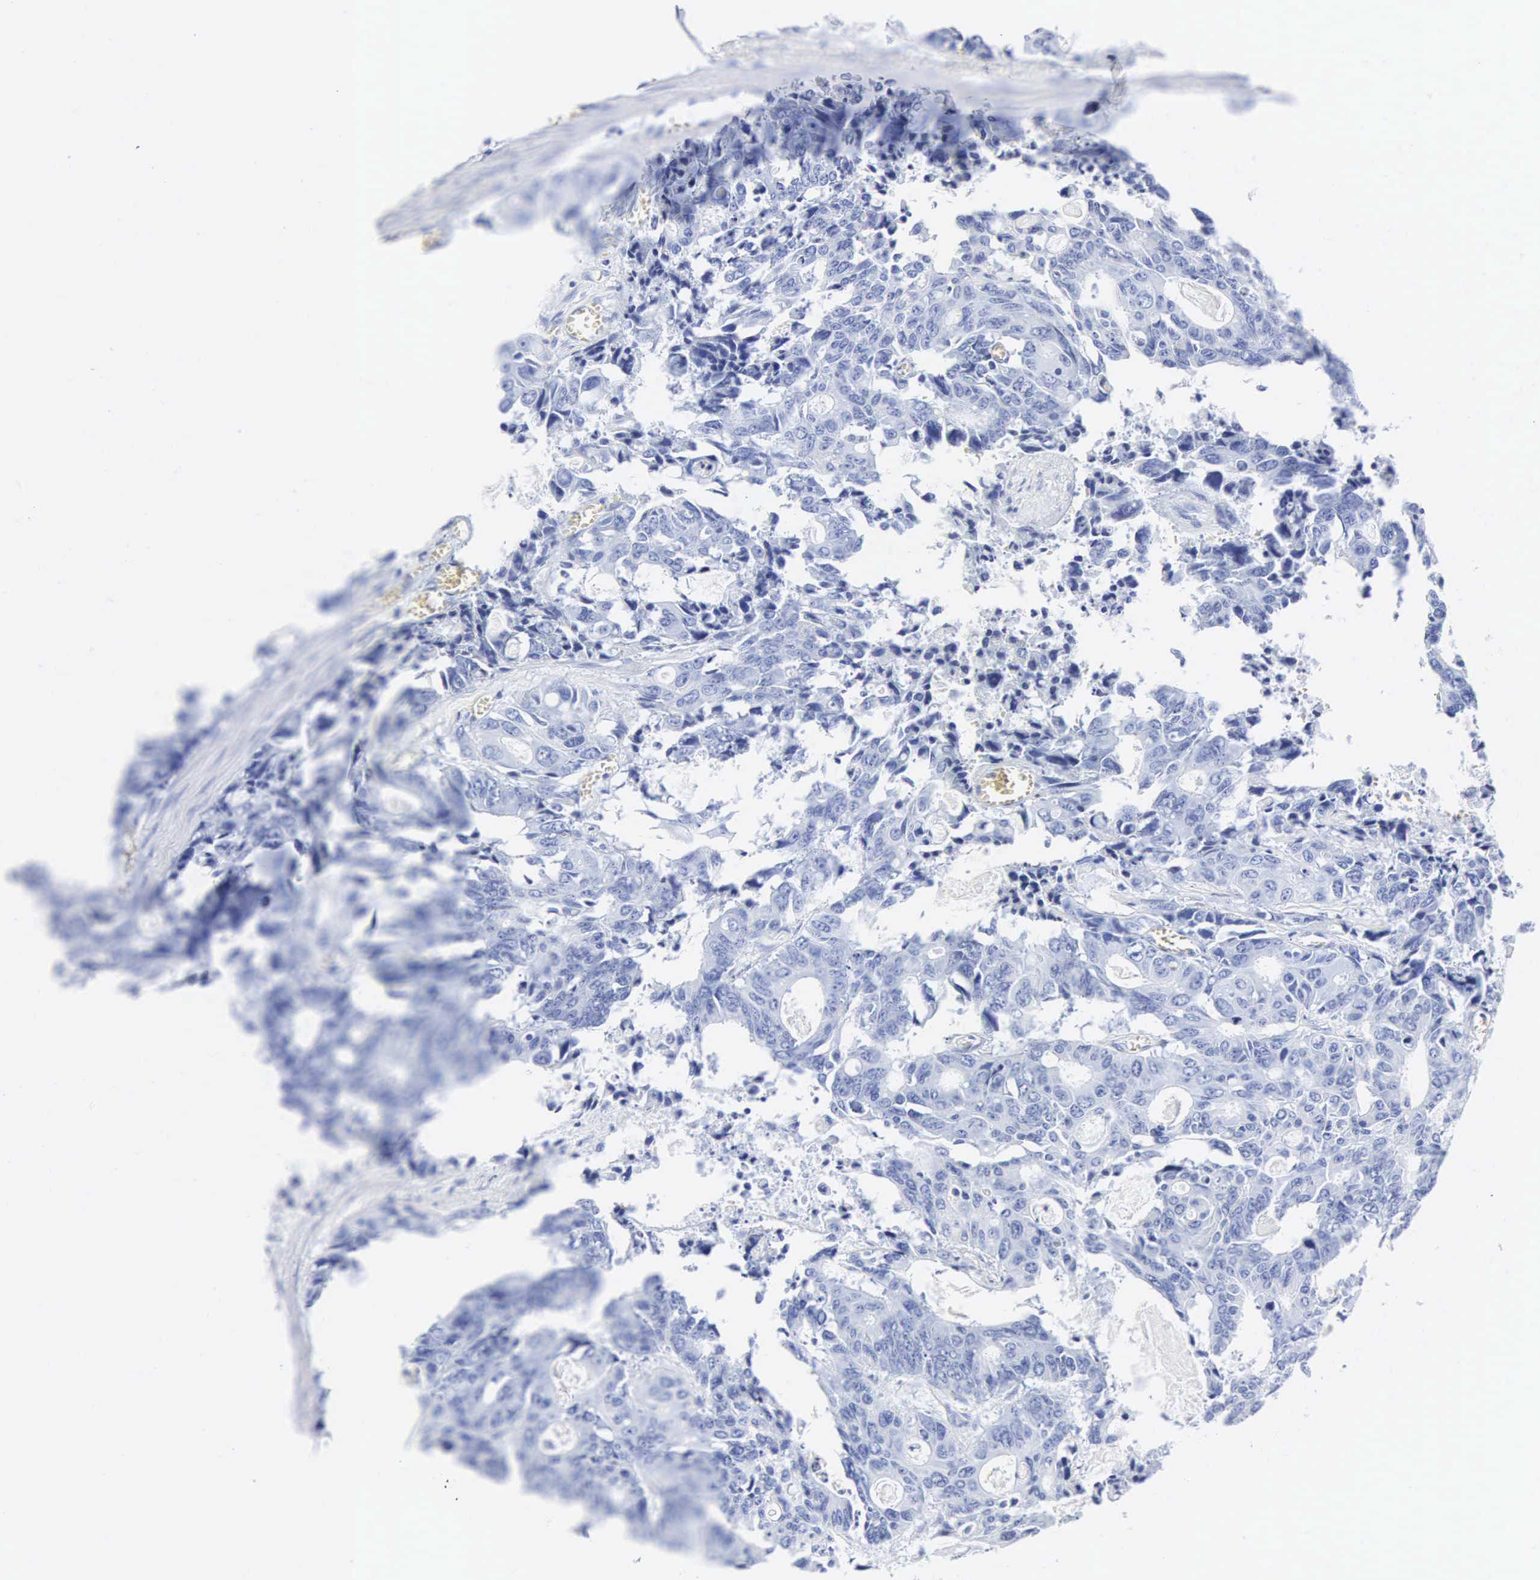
{"staining": {"intensity": "negative", "quantity": "none", "location": "none"}, "tissue": "colorectal cancer", "cell_type": "Tumor cells", "image_type": "cancer", "snomed": [{"axis": "morphology", "description": "Adenocarcinoma, NOS"}, {"axis": "topography", "description": "Rectum"}], "caption": "This is an immunohistochemistry image of colorectal adenocarcinoma. There is no staining in tumor cells.", "gene": "INS", "patient": {"sex": "male", "age": 76}}